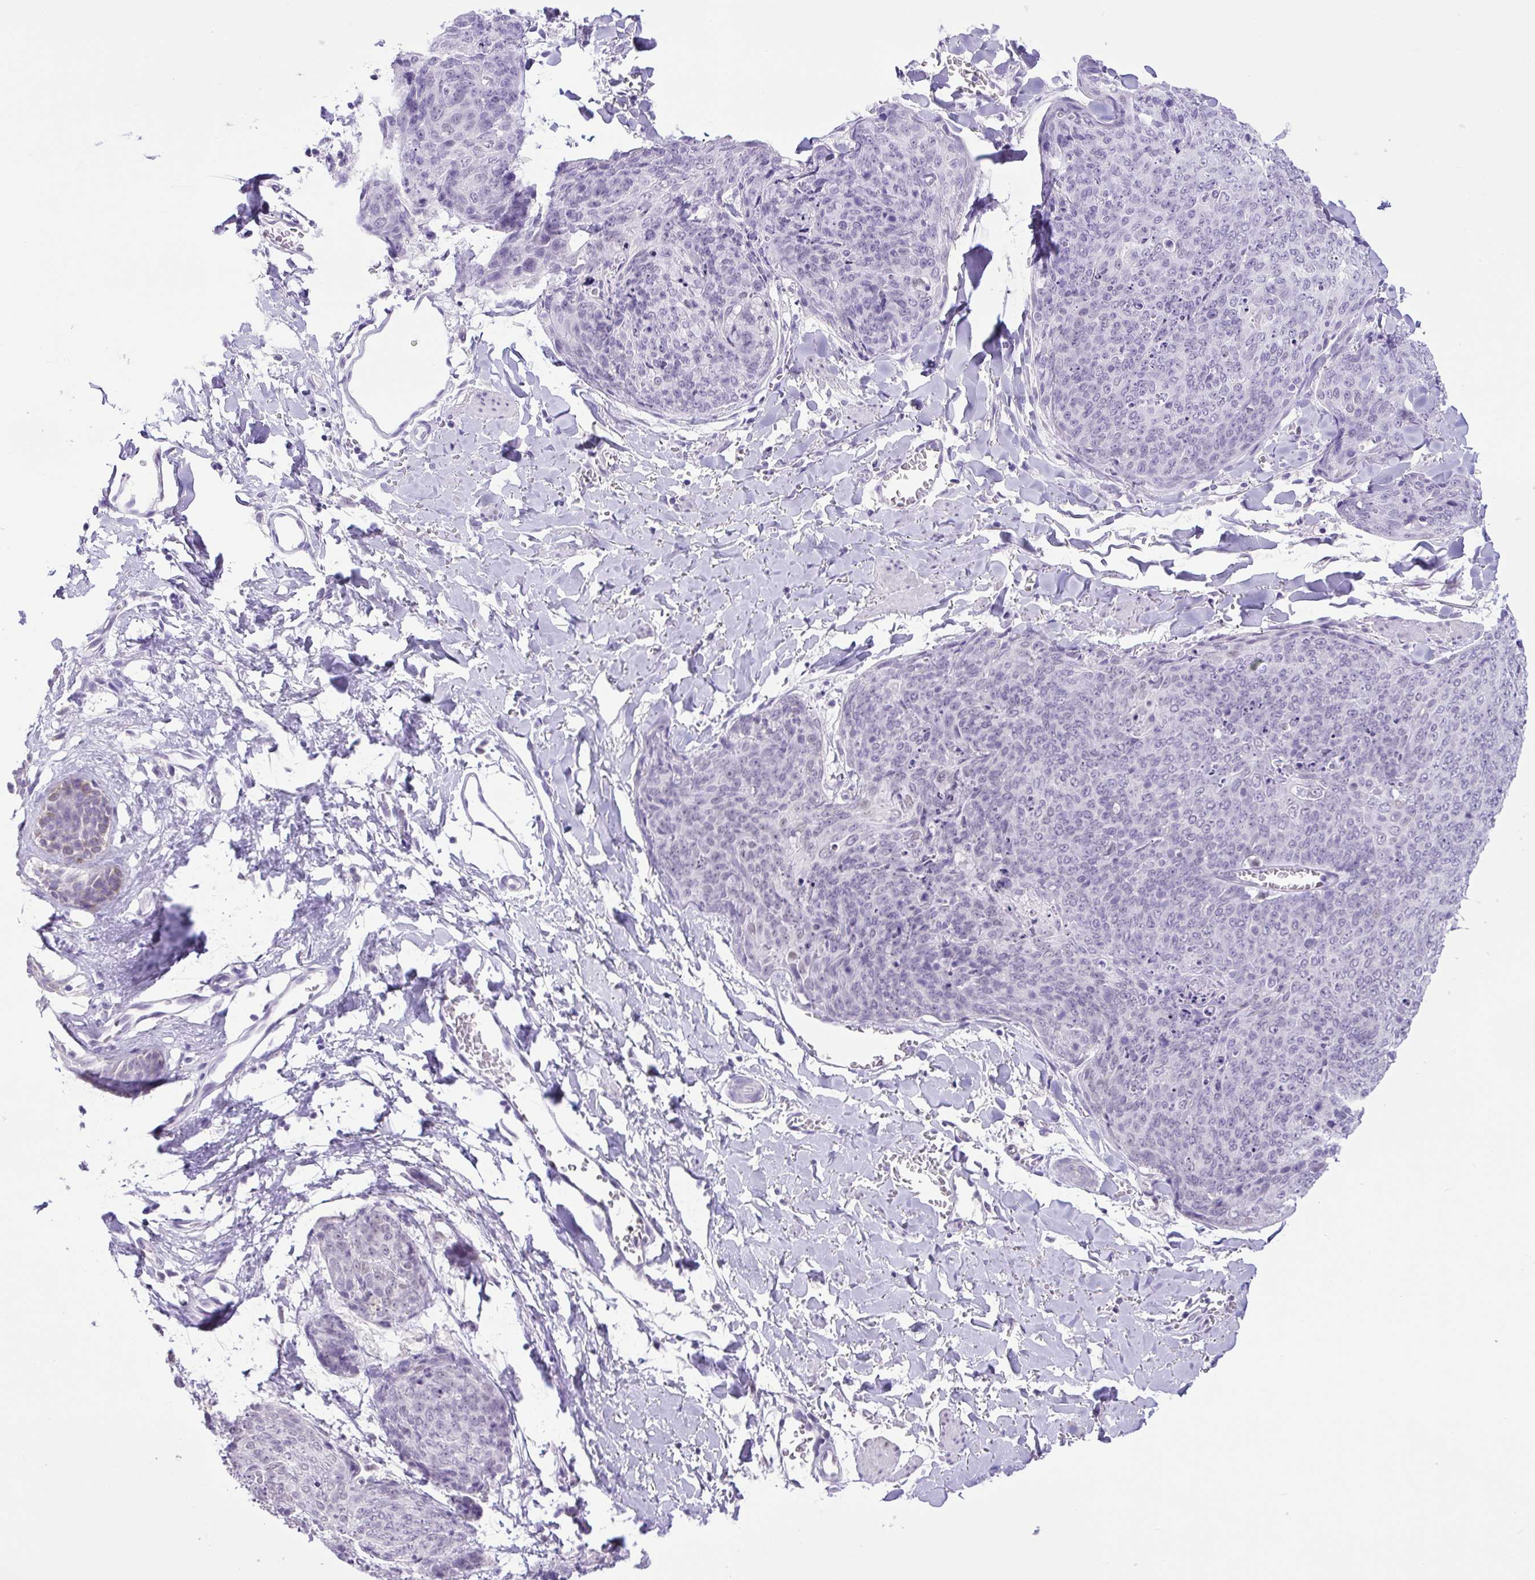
{"staining": {"intensity": "negative", "quantity": "none", "location": "none"}, "tissue": "skin cancer", "cell_type": "Tumor cells", "image_type": "cancer", "snomed": [{"axis": "morphology", "description": "Squamous cell carcinoma, NOS"}, {"axis": "topography", "description": "Skin"}, {"axis": "topography", "description": "Vulva"}], "caption": "IHC micrograph of skin cancer (squamous cell carcinoma) stained for a protein (brown), which shows no positivity in tumor cells.", "gene": "KPNA1", "patient": {"sex": "female", "age": 85}}